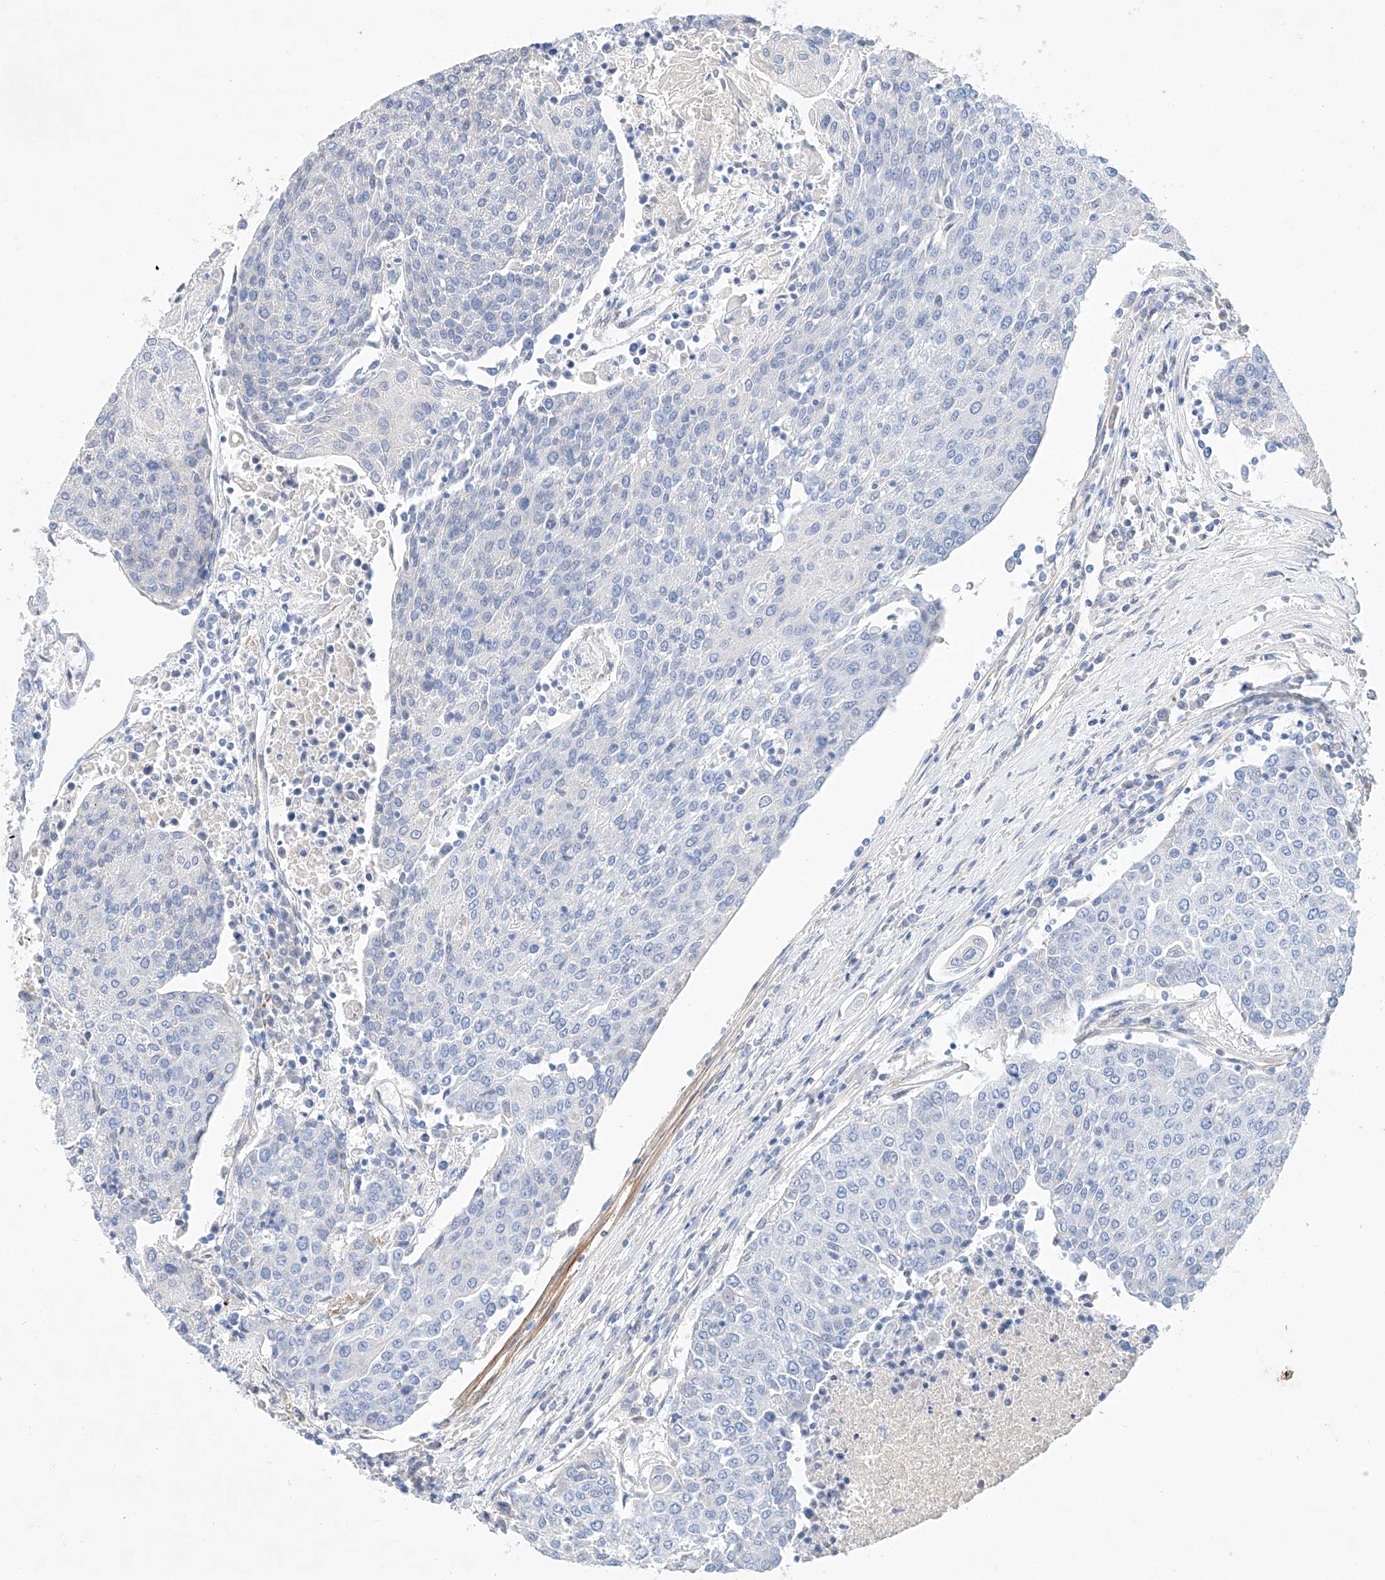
{"staining": {"intensity": "negative", "quantity": "none", "location": "none"}, "tissue": "urothelial cancer", "cell_type": "Tumor cells", "image_type": "cancer", "snomed": [{"axis": "morphology", "description": "Urothelial carcinoma, High grade"}, {"axis": "topography", "description": "Urinary bladder"}], "caption": "Tumor cells are negative for protein expression in human urothelial cancer. The staining was performed using DAB to visualize the protein expression in brown, while the nuclei were stained in blue with hematoxylin (Magnification: 20x).", "gene": "SBSPON", "patient": {"sex": "female", "age": 85}}